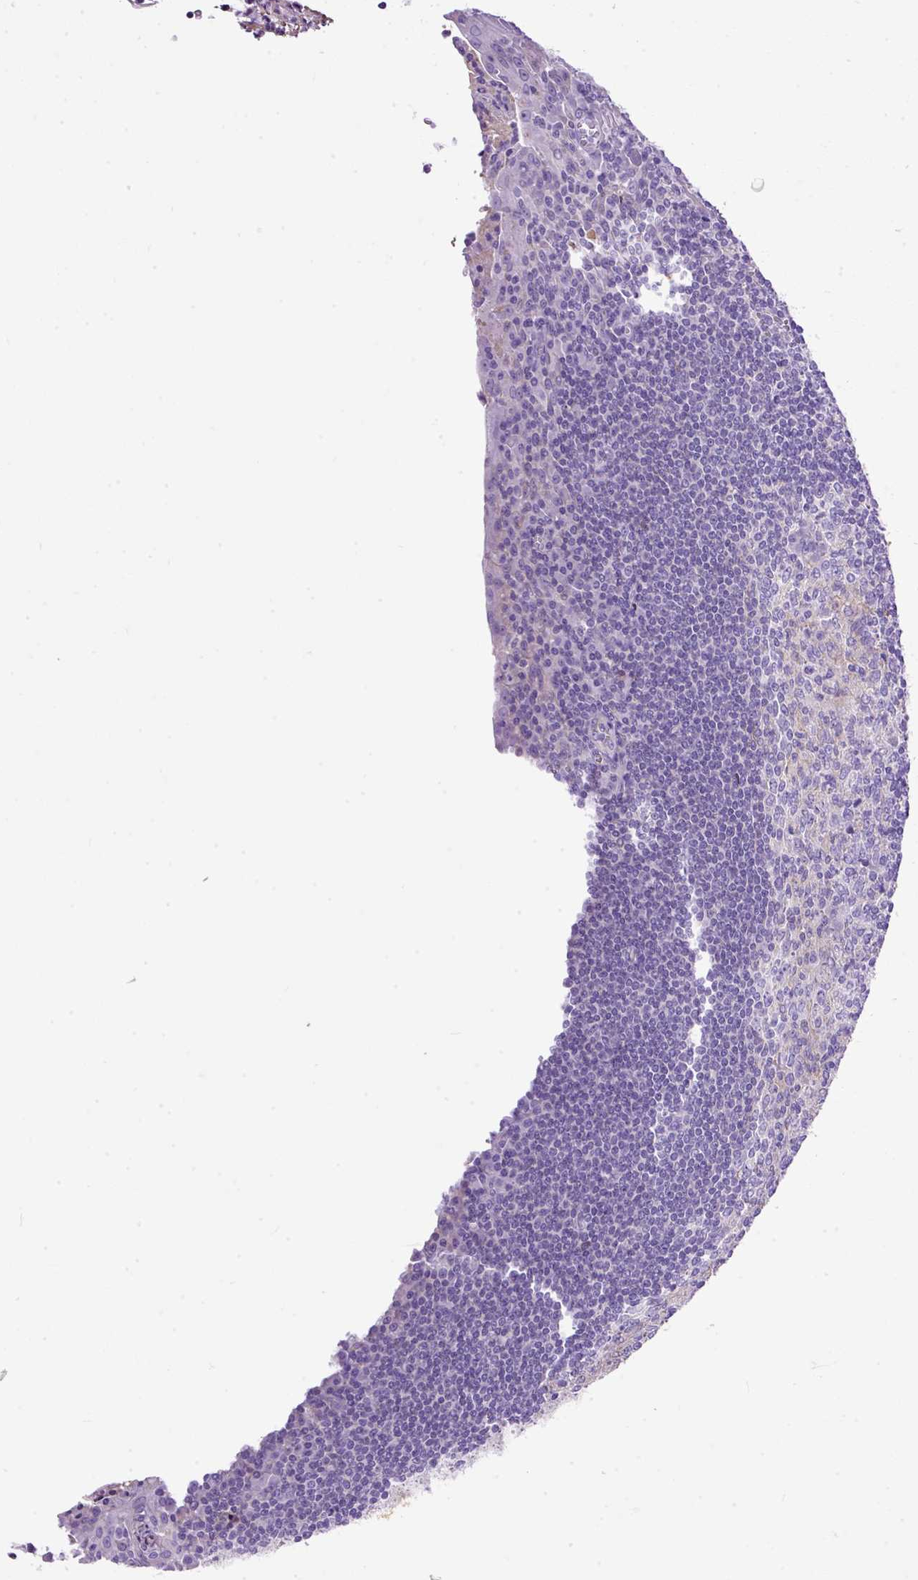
{"staining": {"intensity": "negative", "quantity": "none", "location": "none"}, "tissue": "tonsil", "cell_type": "Germinal center cells", "image_type": "normal", "snomed": [{"axis": "morphology", "description": "Normal tissue, NOS"}, {"axis": "topography", "description": "Tonsil"}], "caption": "Immunohistochemical staining of benign tonsil shows no significant staining in germinal center cells.", "gene": "CLEC3B", "patient": {"sex": "male", "age": 27}}